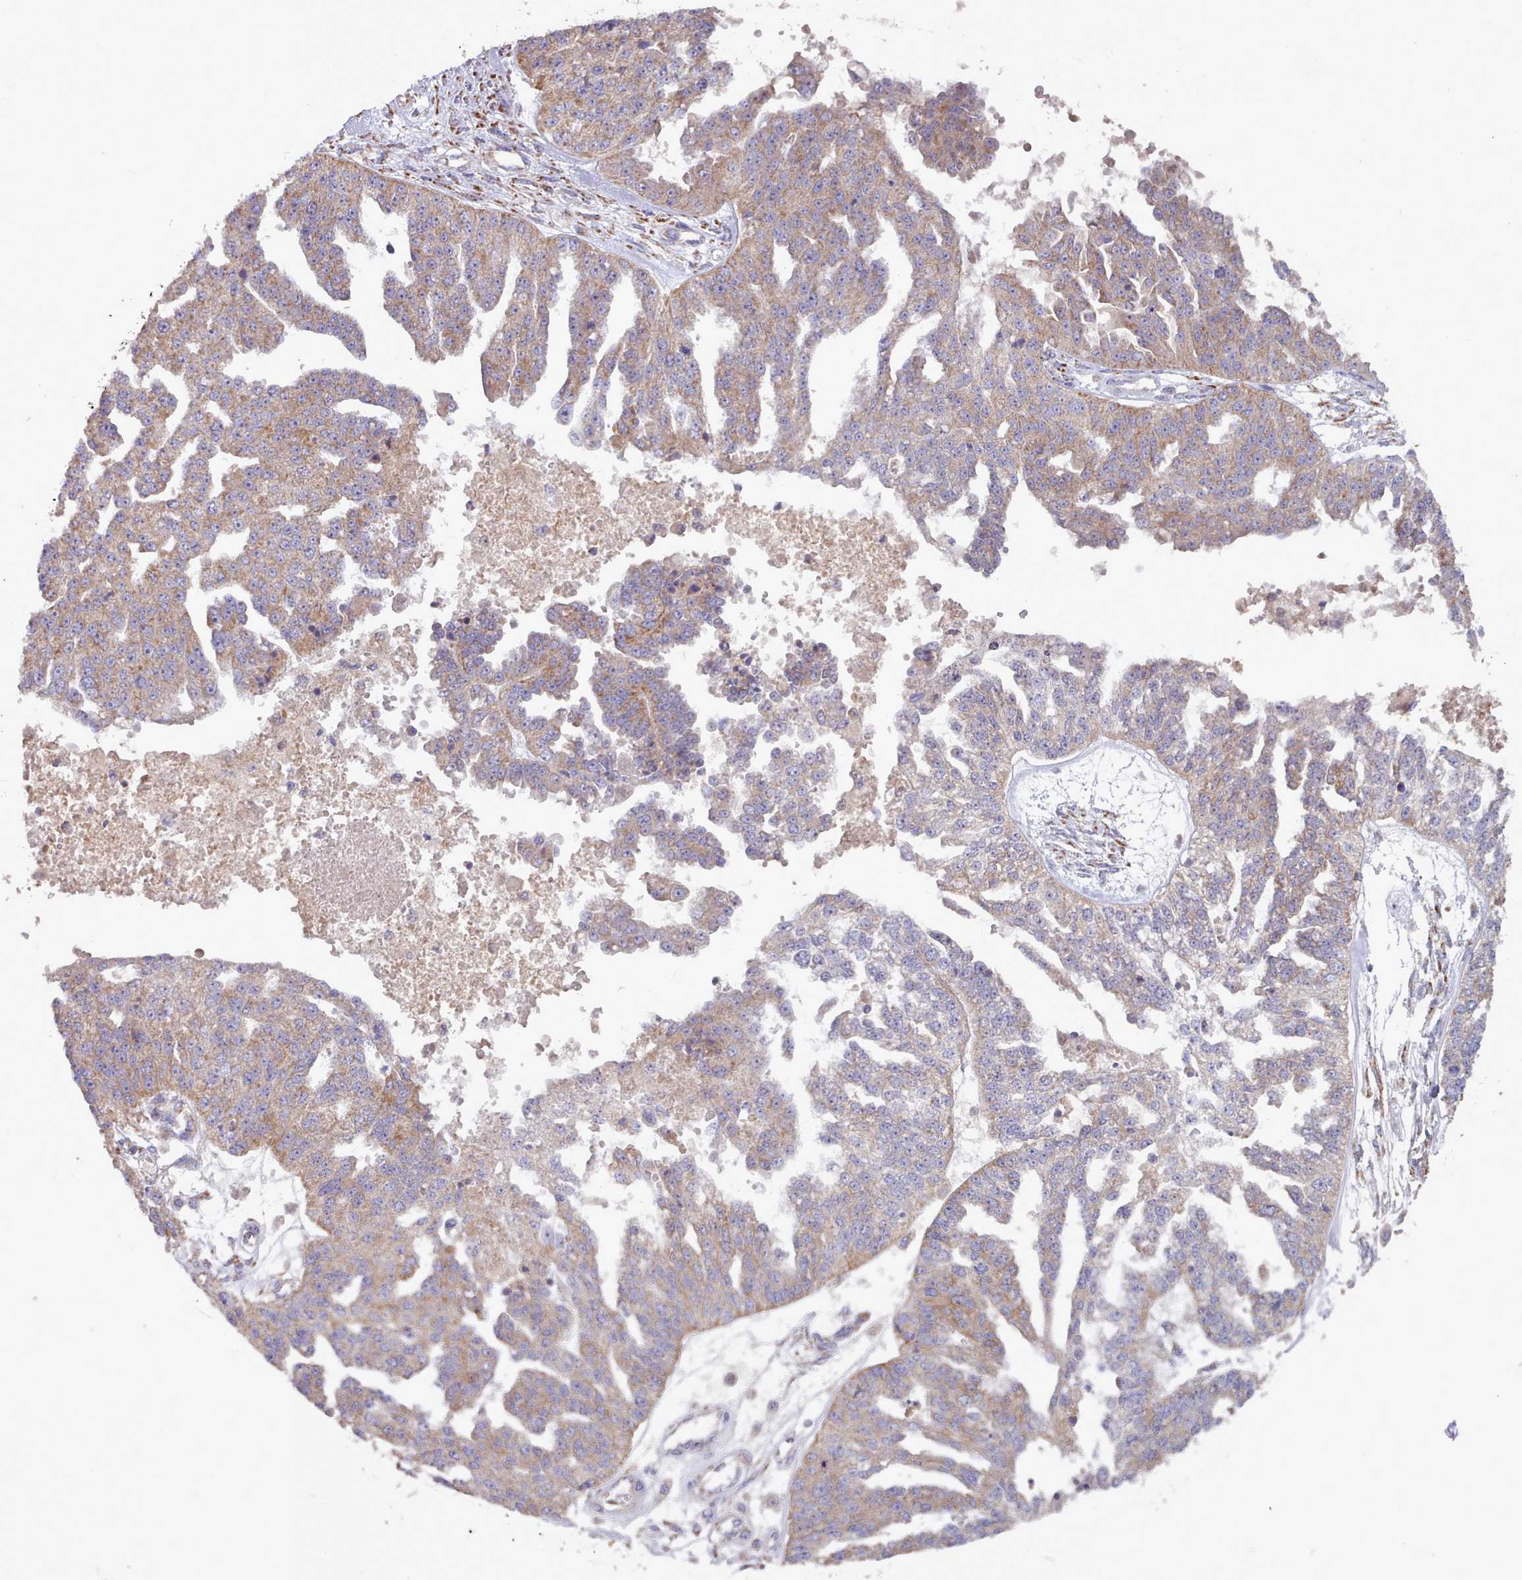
{"staining": {"intensity": "weak", "quantity": "25%-75%", "location": "cytoplasmic/membranous"}, "tissue": "ovarian cancer", "cell_type": "Tumor cells", "image_type": "cancer", "snomed": [{"axis": "morphology", "description": "Cystadenocarcinoma, serous, NOS"}, {"axis": "topography", "description": "Ovary"}], "caption": "Immunohistochemical staining of human ovarian cancer (serous cystadenocarcinoma) shows low levels of weak cytoplasmic/membranous protein expression in about 25%-75% of tumor cells.", "gene": "HSDL2", "patient": {"sex": "female", "age": 58}}